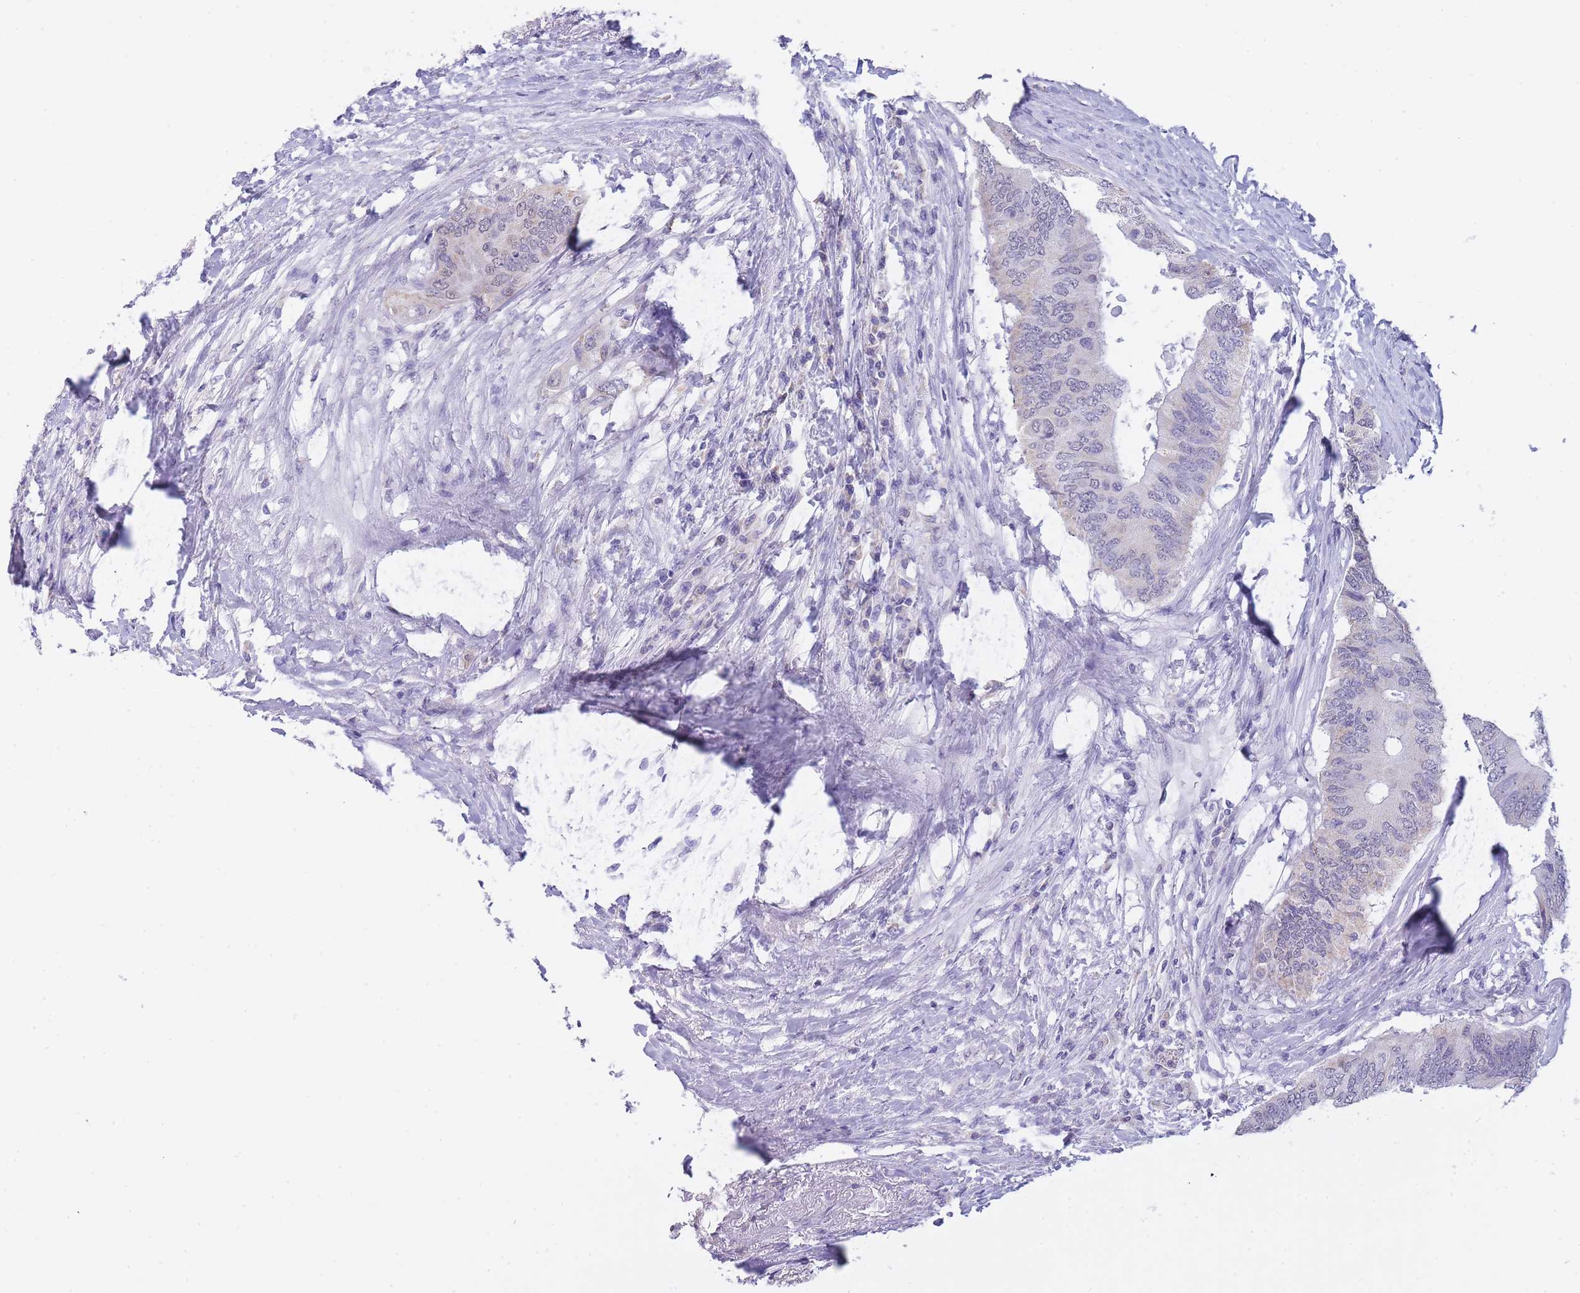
{"staining": {"intensity": "negative", "quantity": "none", "location": "none"}, "tissue": "colorectal cancer", "cell_type": "Tumor cells", "image_type": "cancer", "snomed": [{"axis": "morphology", "description": "Adenocarcinoma, NOS"}, {"axis": "topography", "description": "Colon"}], "caption": "High power microscopy photomicrograph of an immunohistochemistry micrograph of colorectal cancer, revealing no significant expression in tumor cells.", "gene": "FRAT2", "patient": {"sex": "male", "age": 71}}